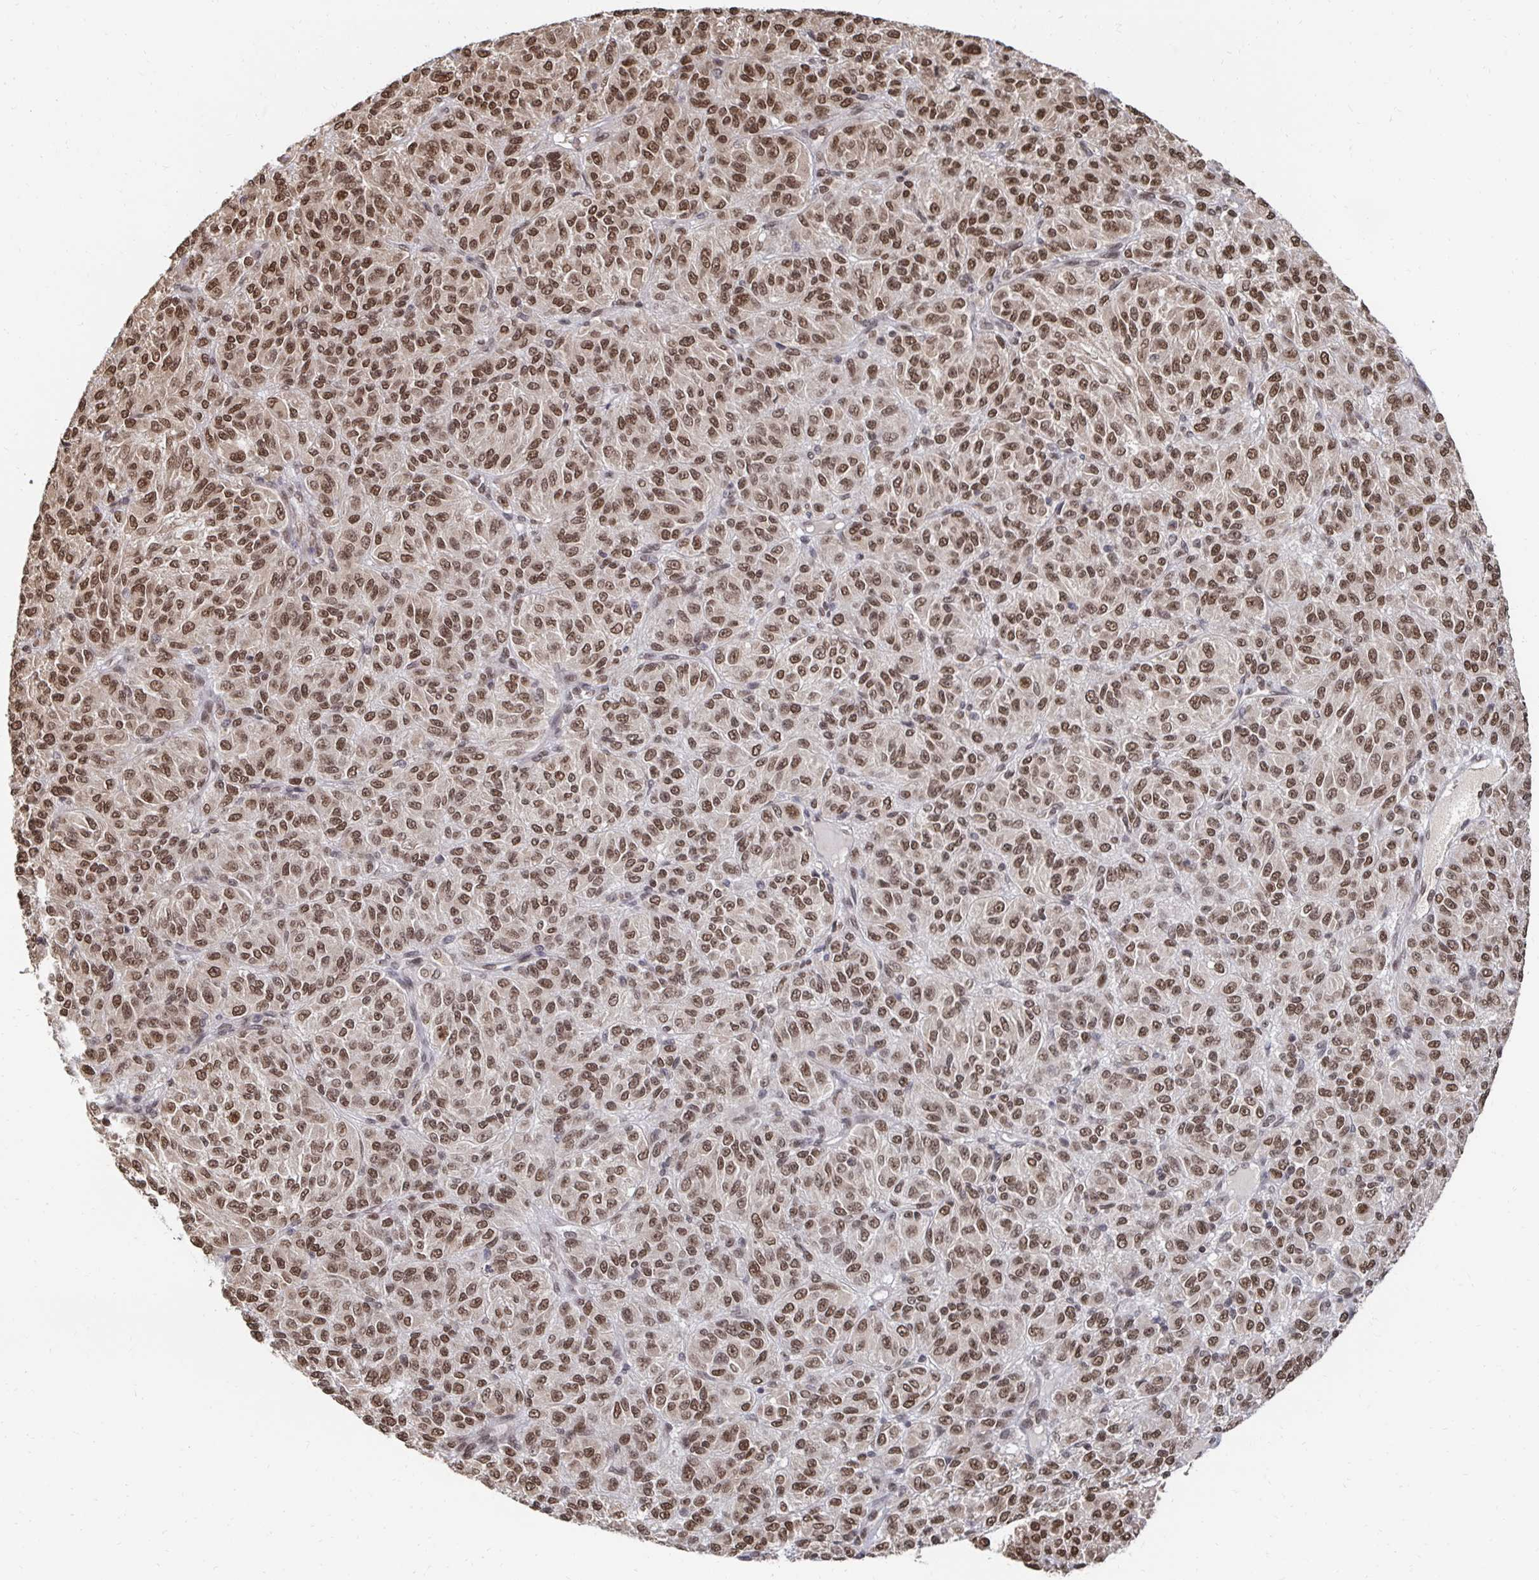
{"staining": {"intensity": "moderate", "quantity": ">75%", "location": "nuclear"}, "tissue": "melanoma", "cell_type": "Tumor cells", "image_type": "cancer", "snomed": [{"axis": "morphology", "description": "Malignant melanoma, Metastatic site"}, {"axis": "topography", "description": "Brain"}], "caption": "Brown immunohistochemical staining in melanoma displays moderate nuclear staining in about >75% of tumor cells.", "gene": "GTF3C6", "patient": {"sex": "female", "age": 56}}